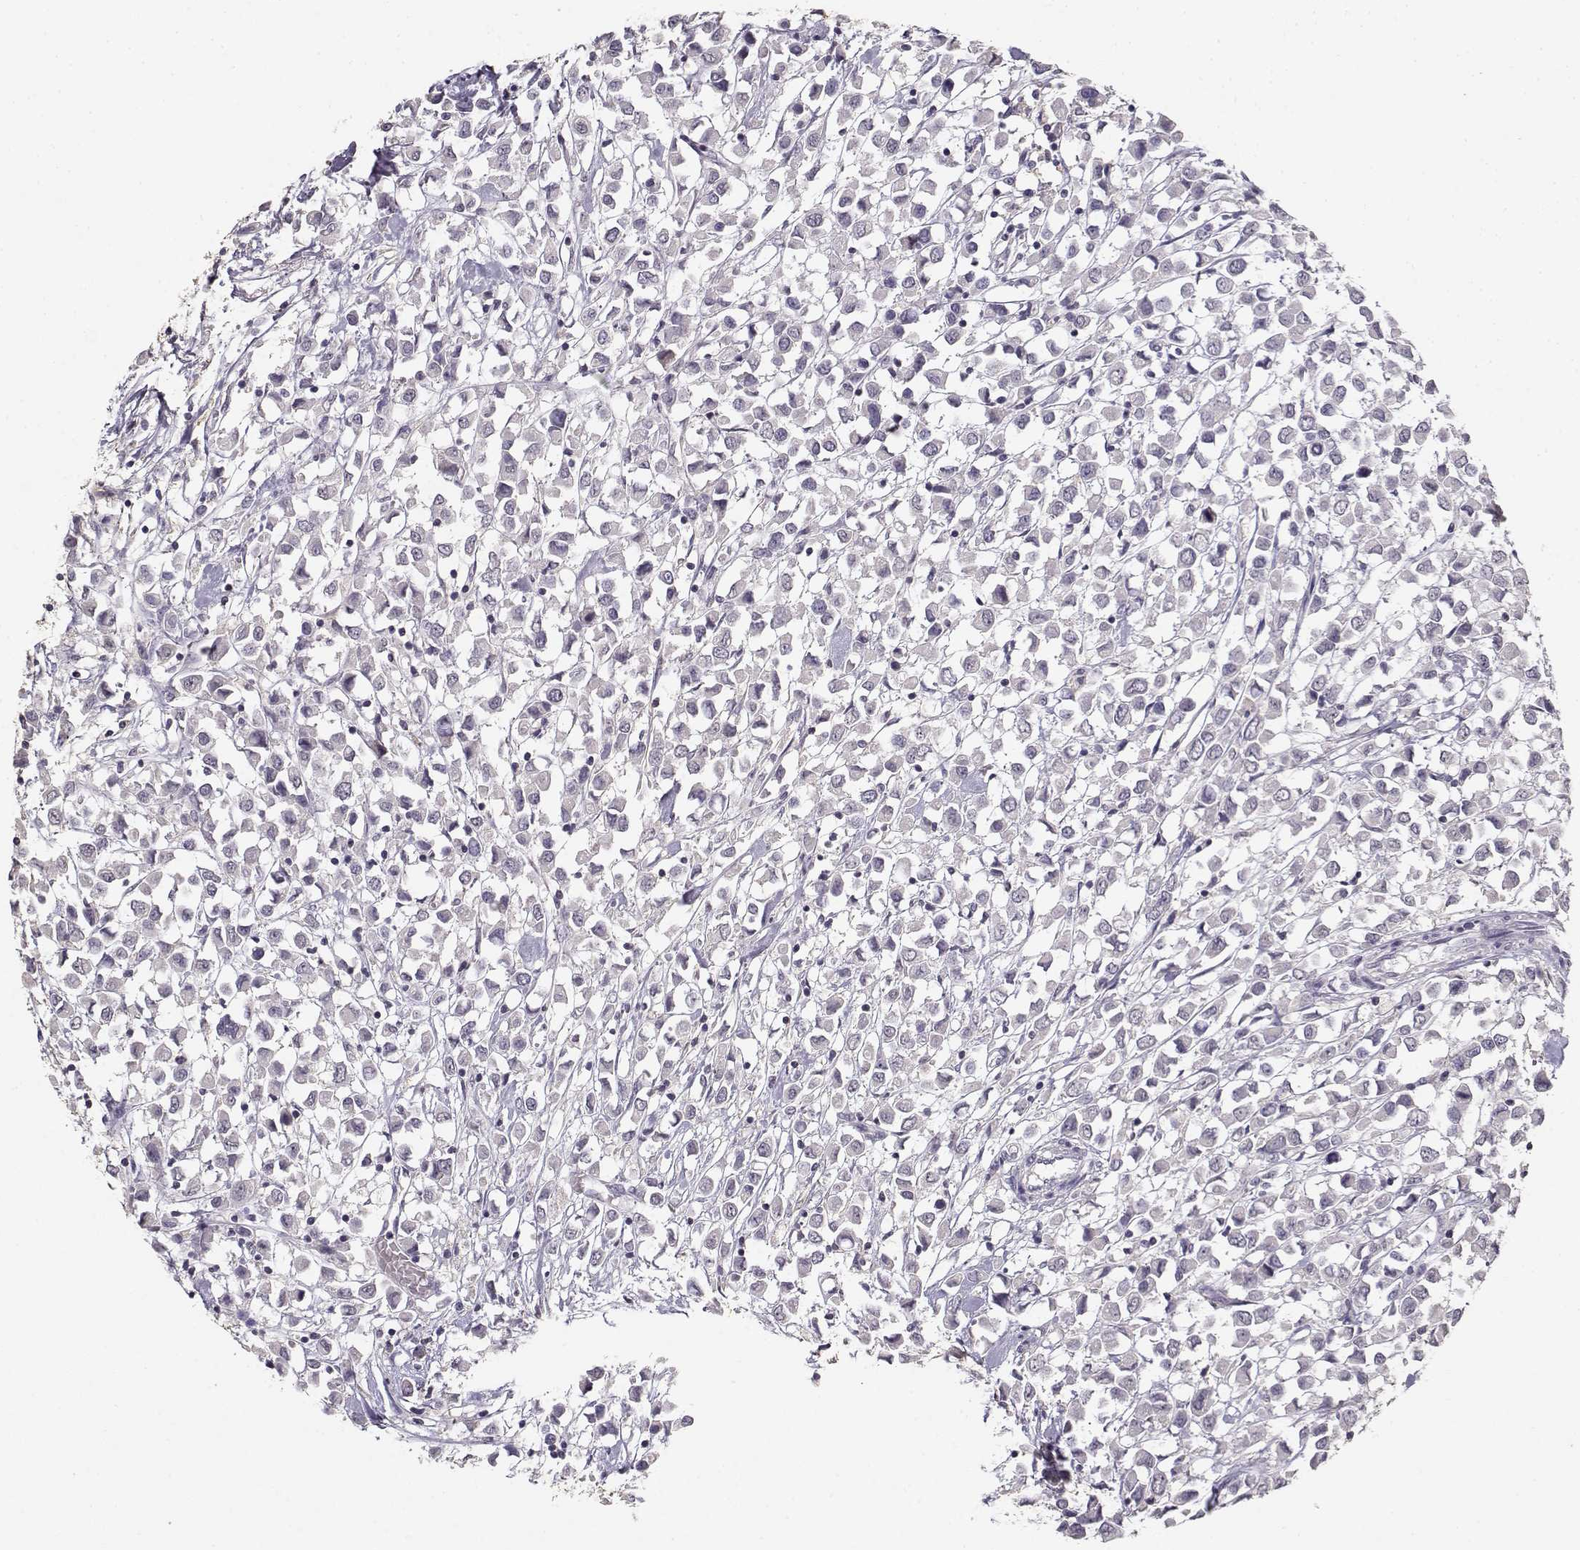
{"staining": {"intensity": "negative", "quantity": "none", "location": "none"}, "tissue": "breast cancer", "cell_type": "Tumor cells", "image_type": "cancer", "snomed": [{"axis": "morphology", "description": "Duct carcinoma"}, {"axis": "topography", "description": "Breast"}], "caption": "The immunohistochemistry micrograph has no significant staining in tumor cells of breast cancer (intraductal carcinoma) tissue.", "gene": "UROC1", "patient": {"sex": "female", "age": 61}}